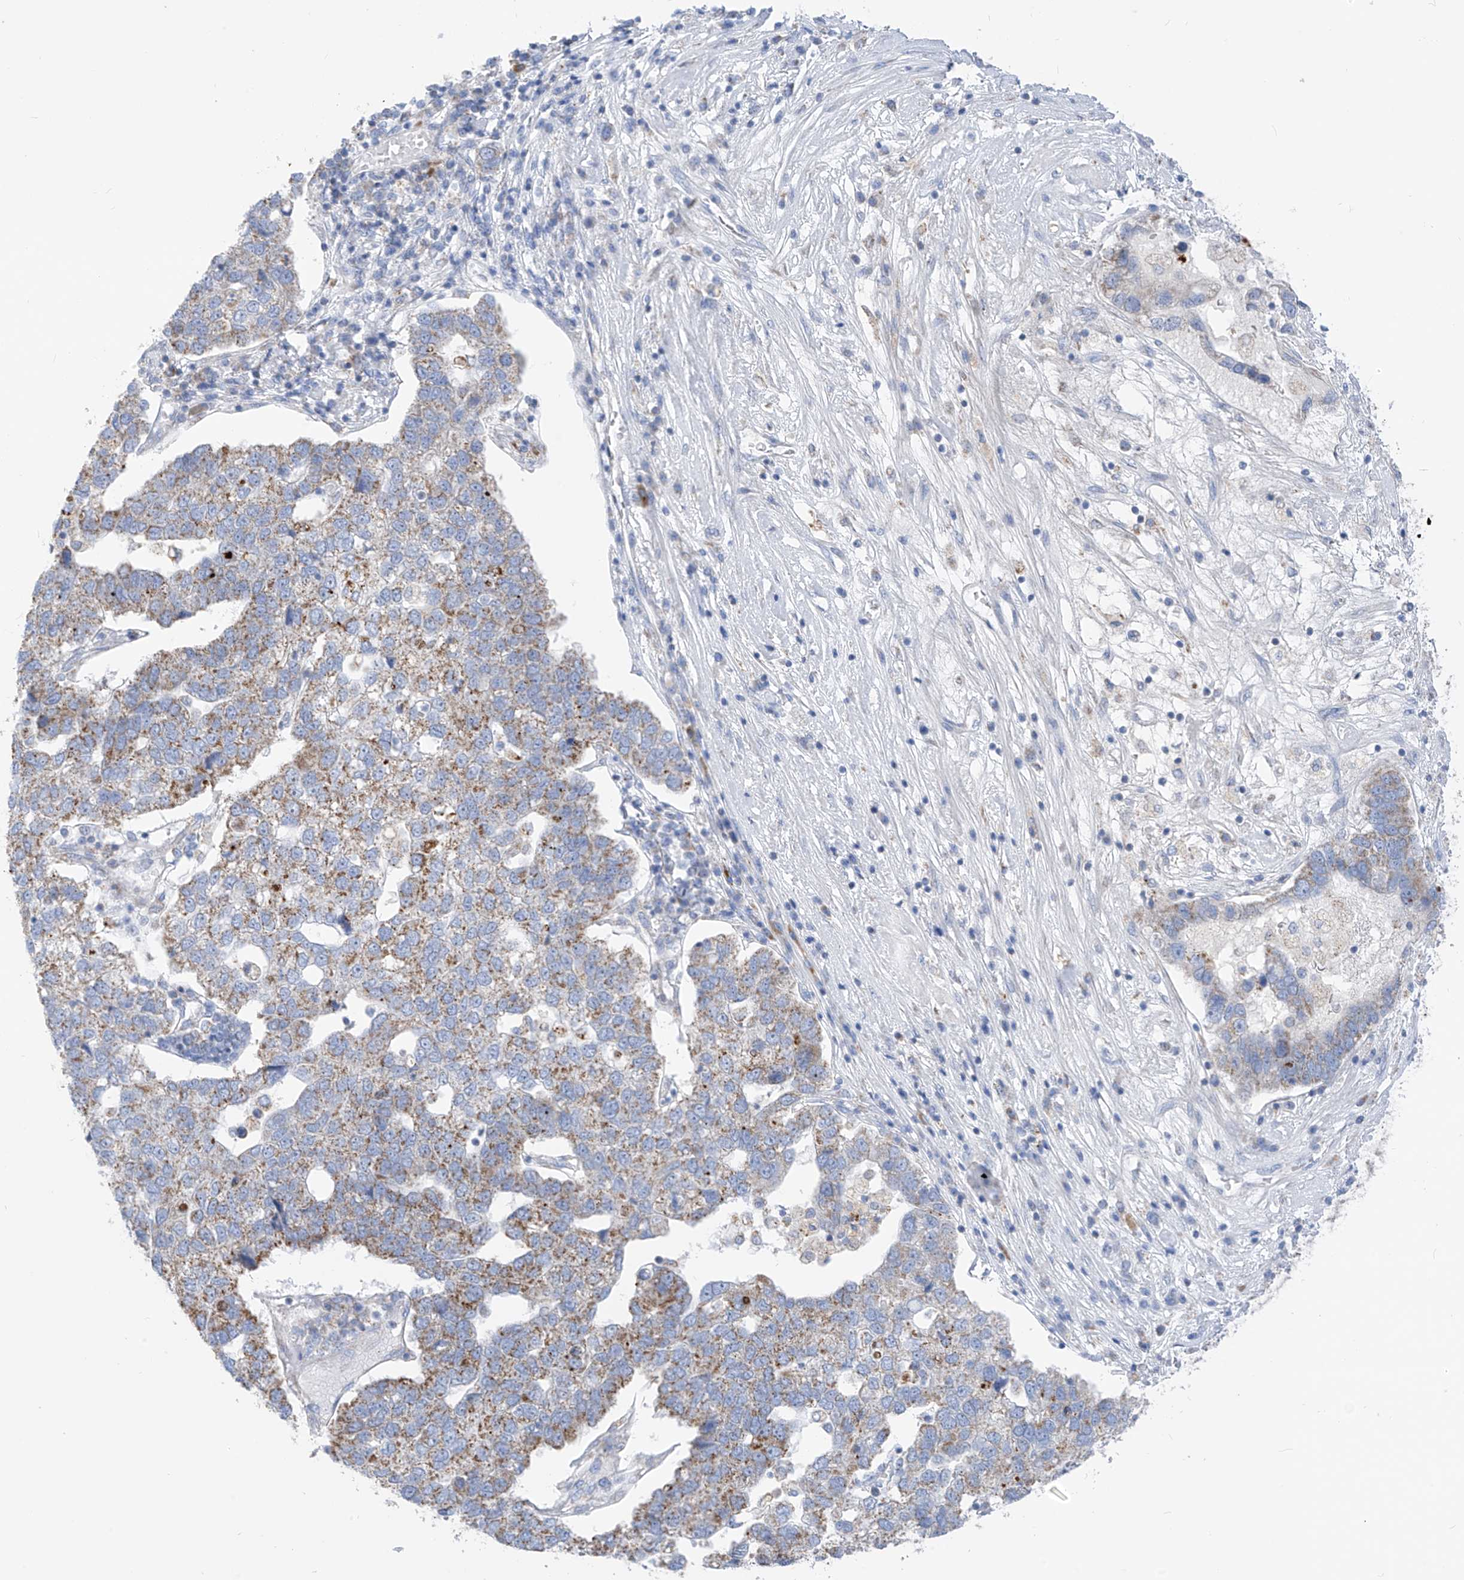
{"staining": {"intensity": "moderate", "quantity": "<25%", "location": "cytoplasmic/membranous"}, "tissue": "pancreatic cancer", "cell_type": "Tumor cells", "image_type": "cancer", "snomed": [{"axis": "morphology", "description": "Adenocarcinoma, NOS"}, {"axis": "topography", "description": "Pancreas"}], "caption": "This micrograph shows pancreatic adenocarcinoma stained with immunohistochemistry to label a protein in brown. The cytoplasmic/membranous of tumor cells show moderate positivity for the protein. Nuclei are counter-stained blue.", "gene": "ZNF404", "patient": {"sex": "female", "age": 61}}